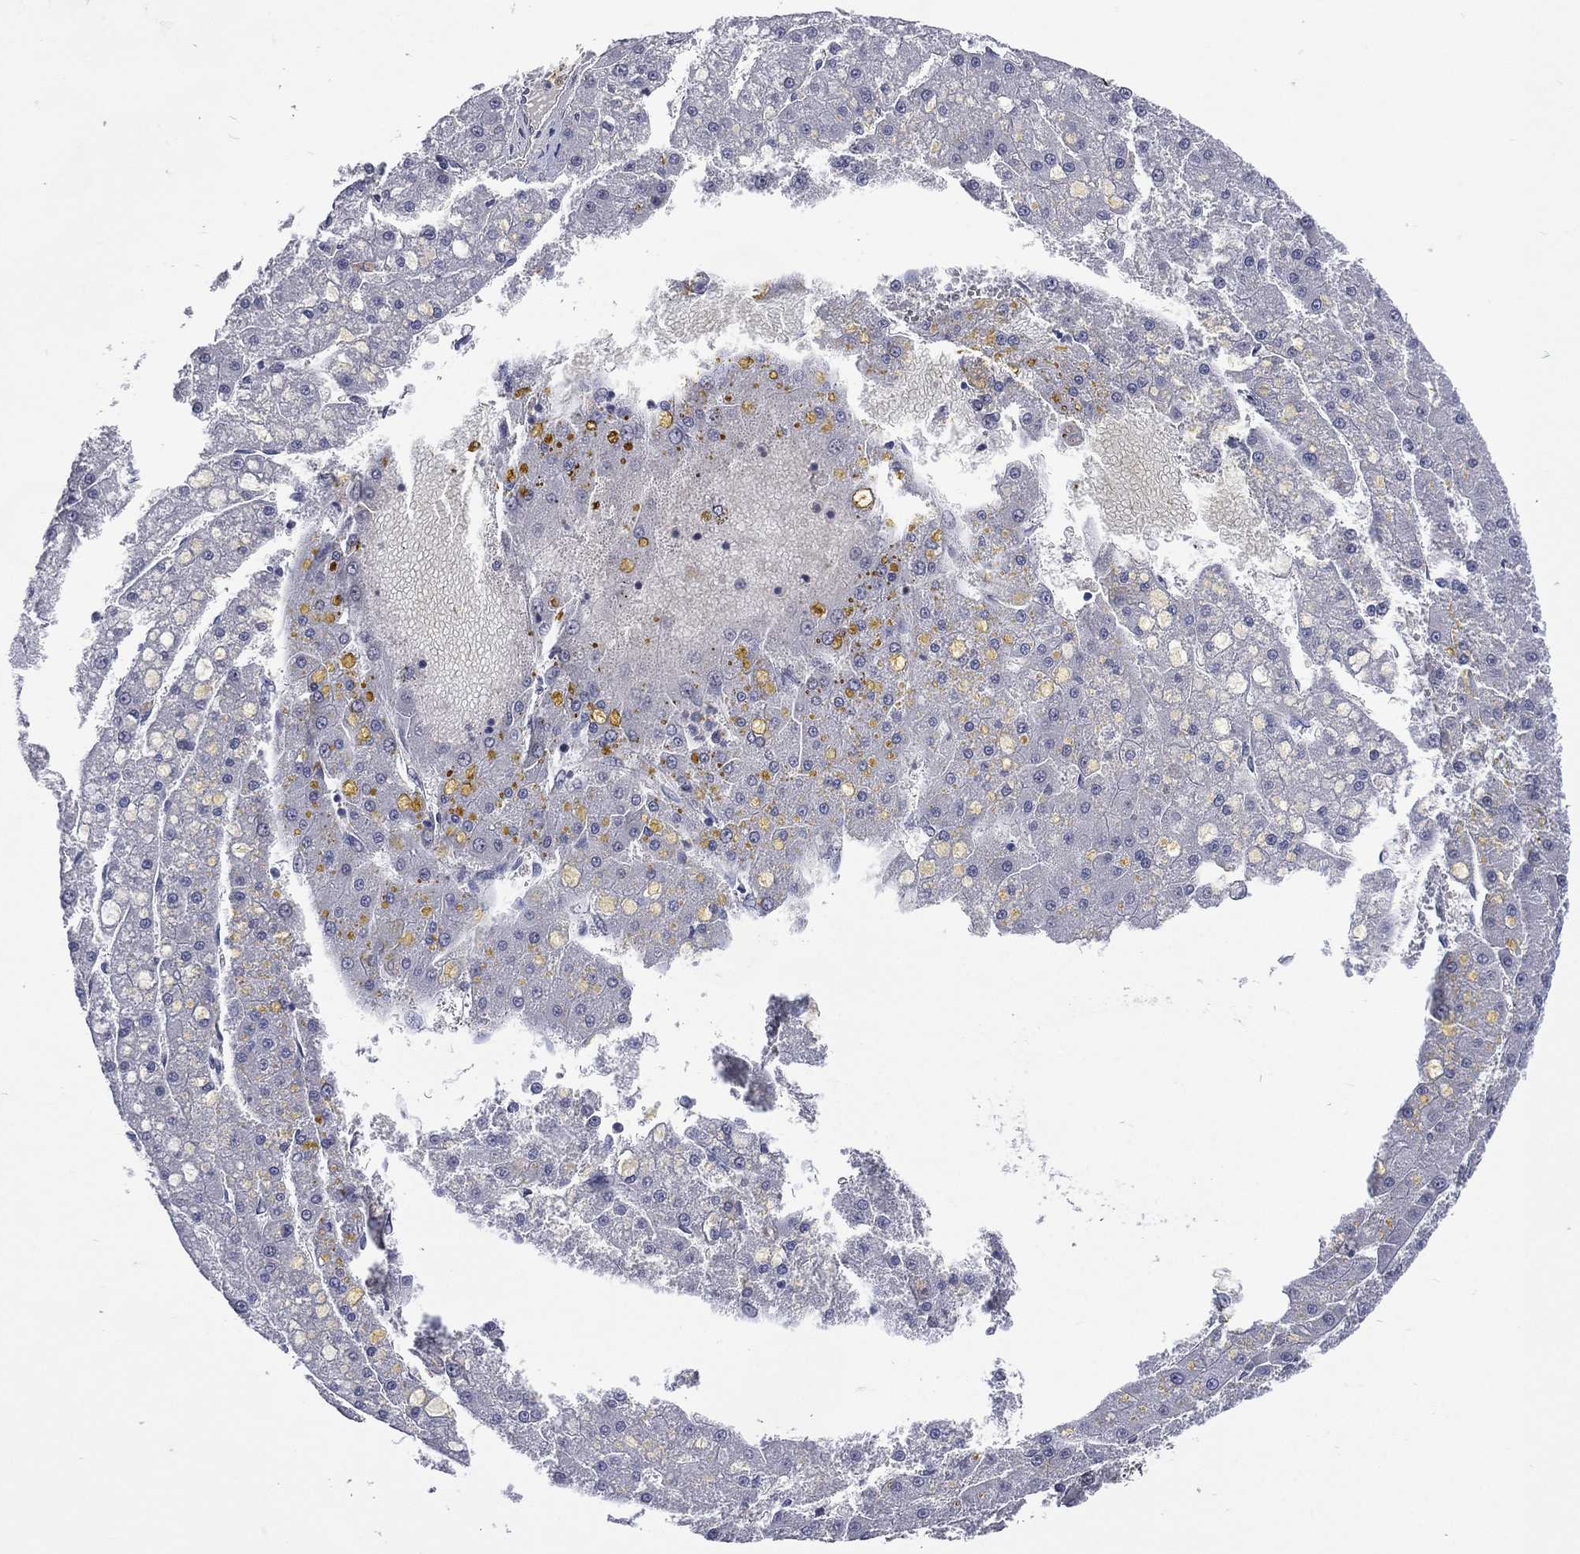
{"staining": {"intensity": "negative", "quantity": "none", "location": "none"}, "tissue": "liver cancer", "cell_type": "Tumor cells", "image_type": "cancer", "snomed": [{"axis": "morphology", "description": "Carcinoma, Hepatocellular, NOS"}, {"axis": "topography", "description": "Liver"}], "caption": "An IHC image of hepatocellular carcinoma (liver) is shown. There is no staining in tumor cells of hepatocellular carcinoma (liver). (Stains: DAB immunohistochemistry (IHC) with hematoxylin counter stain, Microscopy: brightfield microscopy at high magnification).", "gene": "MTAP", "patient": {"sex": "male", "age": 67}}